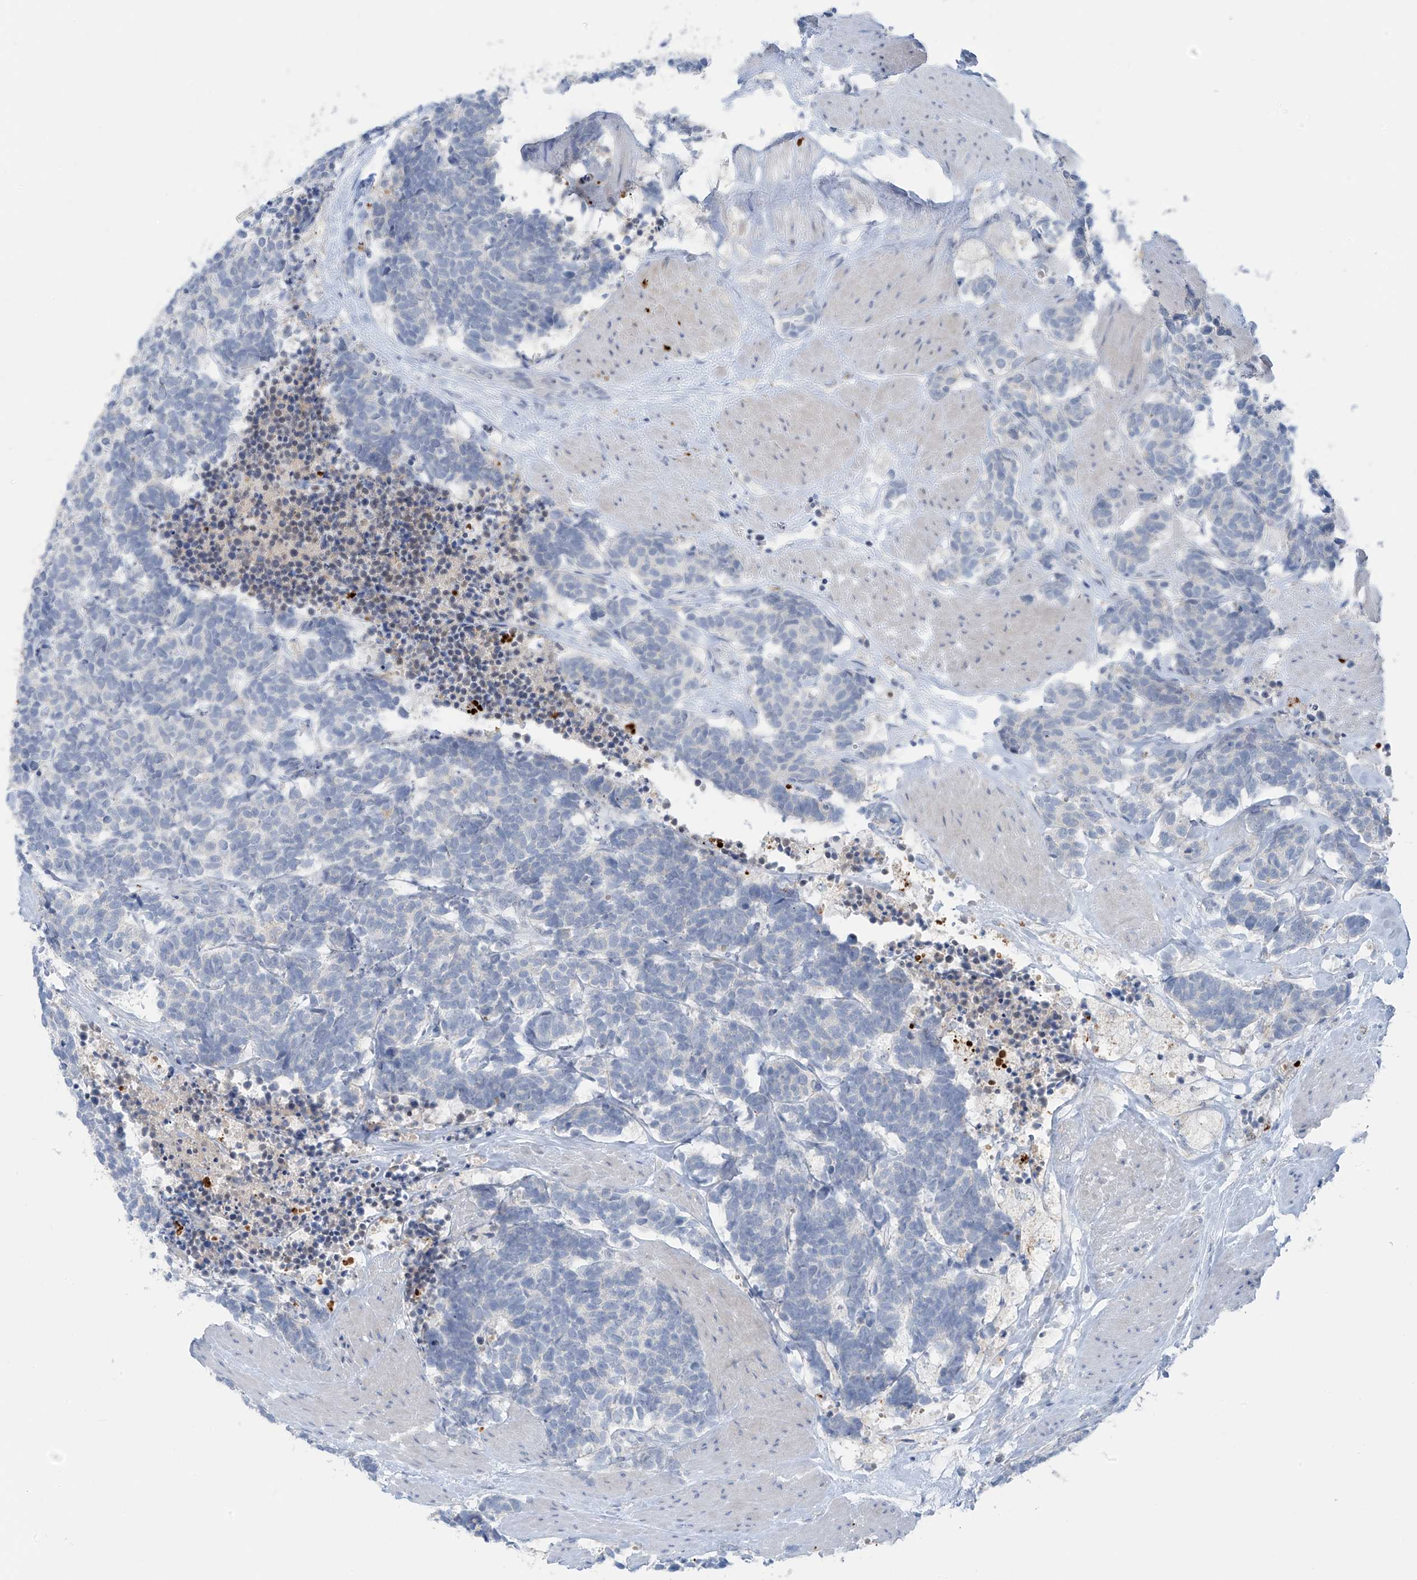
{"staining": {"intensity": "negative", "quantity": "none", "location": "none"}, "tissue": "carcinoid", "cell_type": "Tumor cells", "image_type": "cancer", "snomed": [{"axis": "morphology", "description": "Carcinoma, NOS"}, {"axis": "morphology", "description": "Carcinoid, malignant, NOS"}, {"axis": "topography", "description": "Urinary bladder"}], "caption": "Carcinoid was stained to show a protein in brown. There is no significant staining in tumor cells.", "gene": "ZNF793", "patient": {"sex": "male", "age": 57}}